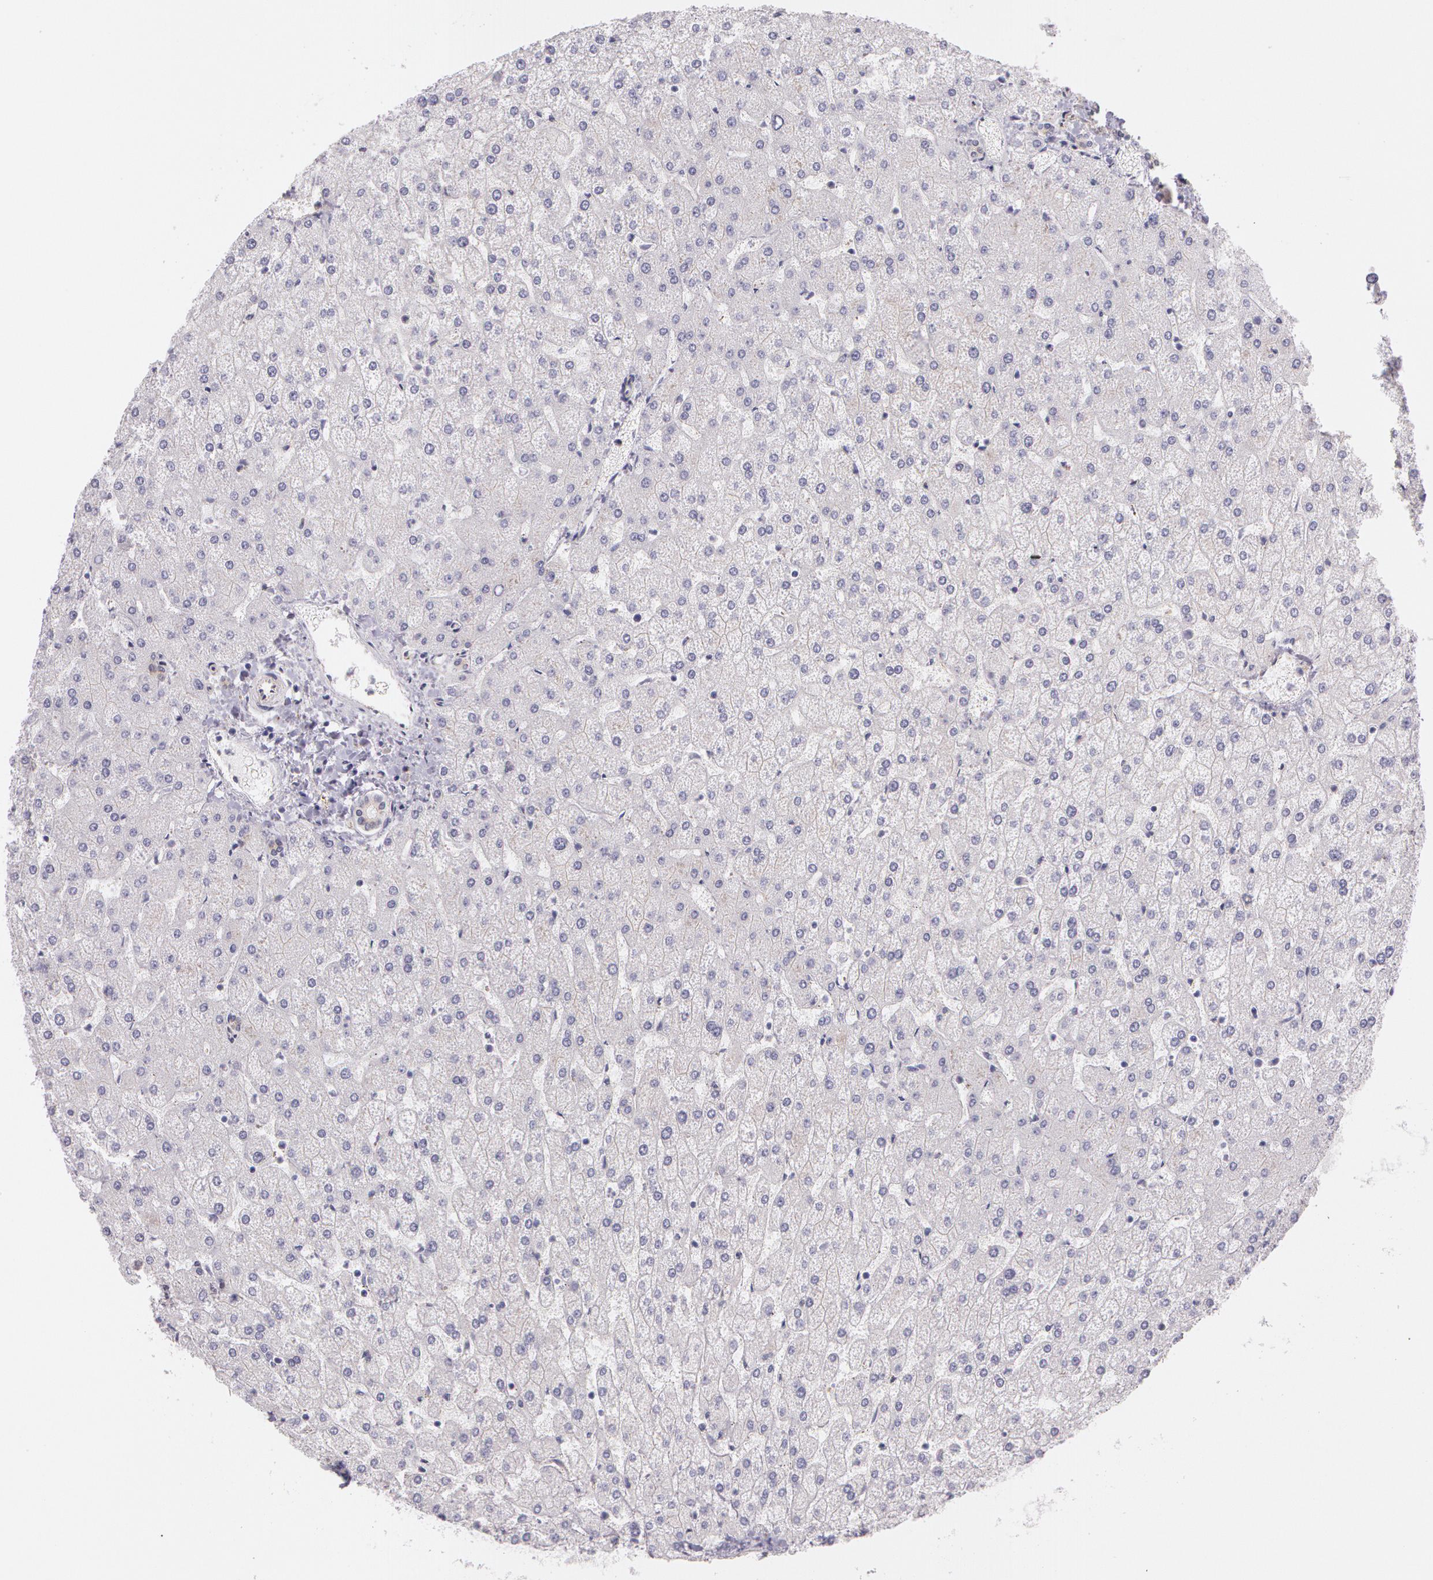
{"staining": {"intensity": "weak", "quantity": ">75%", "location": "cytoplasmic/membranous"}, "tissue": "liver", "cell_type": "Cholangiocytes", "image_type": "normal", "snomed": [{"axis": "morphology", "description": "Normal tissue, NOS"}, {"axis": "topography", "description": "Liver"}], "caption": "Cholangiocytes demonstrate low levels of weak cytoplasmic/membranous expression in approximately >75% of cells in unremarkable human liver.", "gene": "APP", "patient": {"sex": "female", "age": 32}}